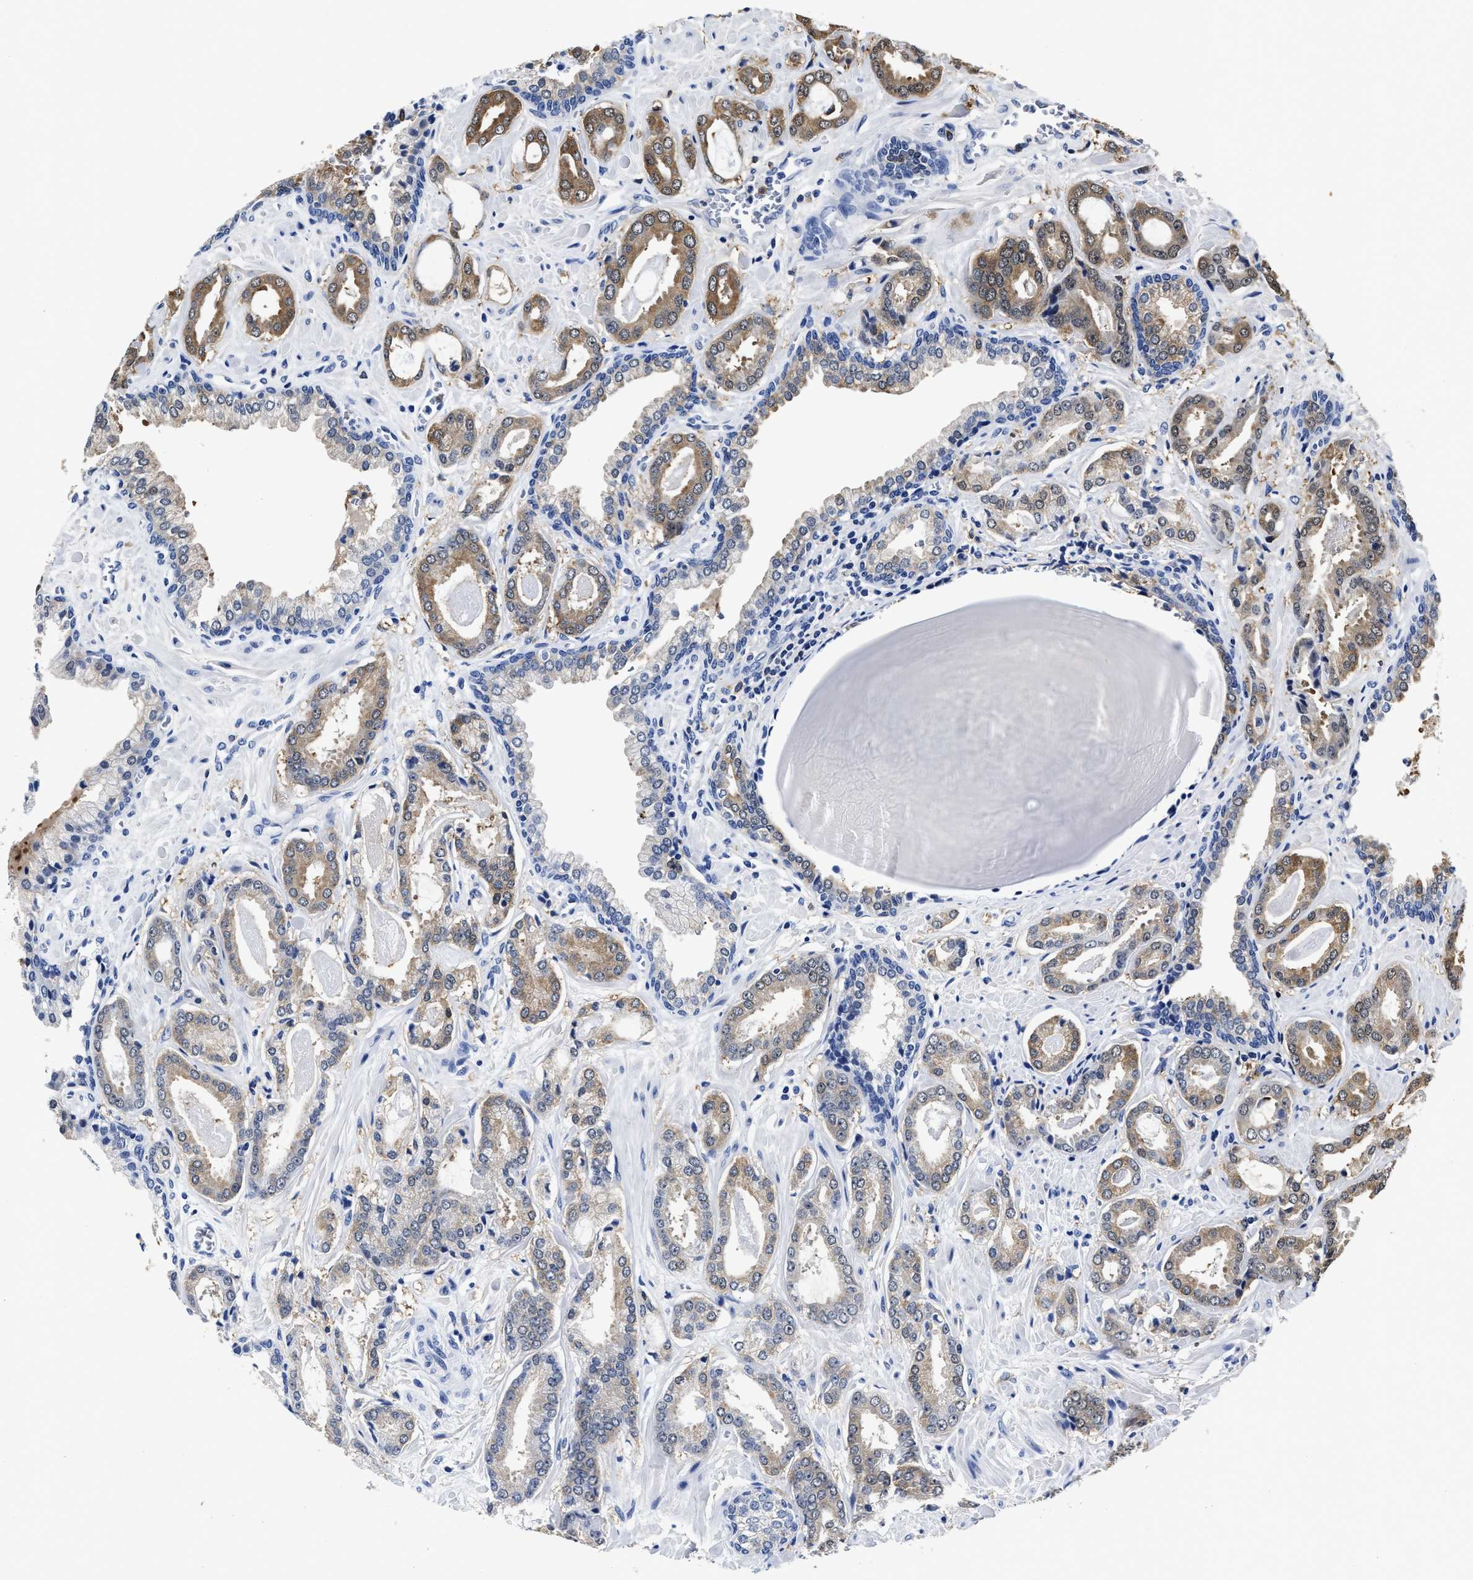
{"staining": {"intensity": "moderate", "quantity": "25%-75%", "location": "cytoplasmic/membranous"}, "tissue": "prostate cancer", "cell_type": "Tumor cells", "image_type": "cancer", "snomed": [{"axis": "morphology", "description": "Adenocarcinoma, Low grade"}, {"axis": "topography", "description": "Prostate"}], "caption": "Protein staining by IHC displays moderate cytoplasmic/membranous positivity in approximately 25%-75% of tumor cells in prostate low-grade adenocarcinoma.", "gene": "PRPF4B", "patient": {"sex": "male", "age": 53}}